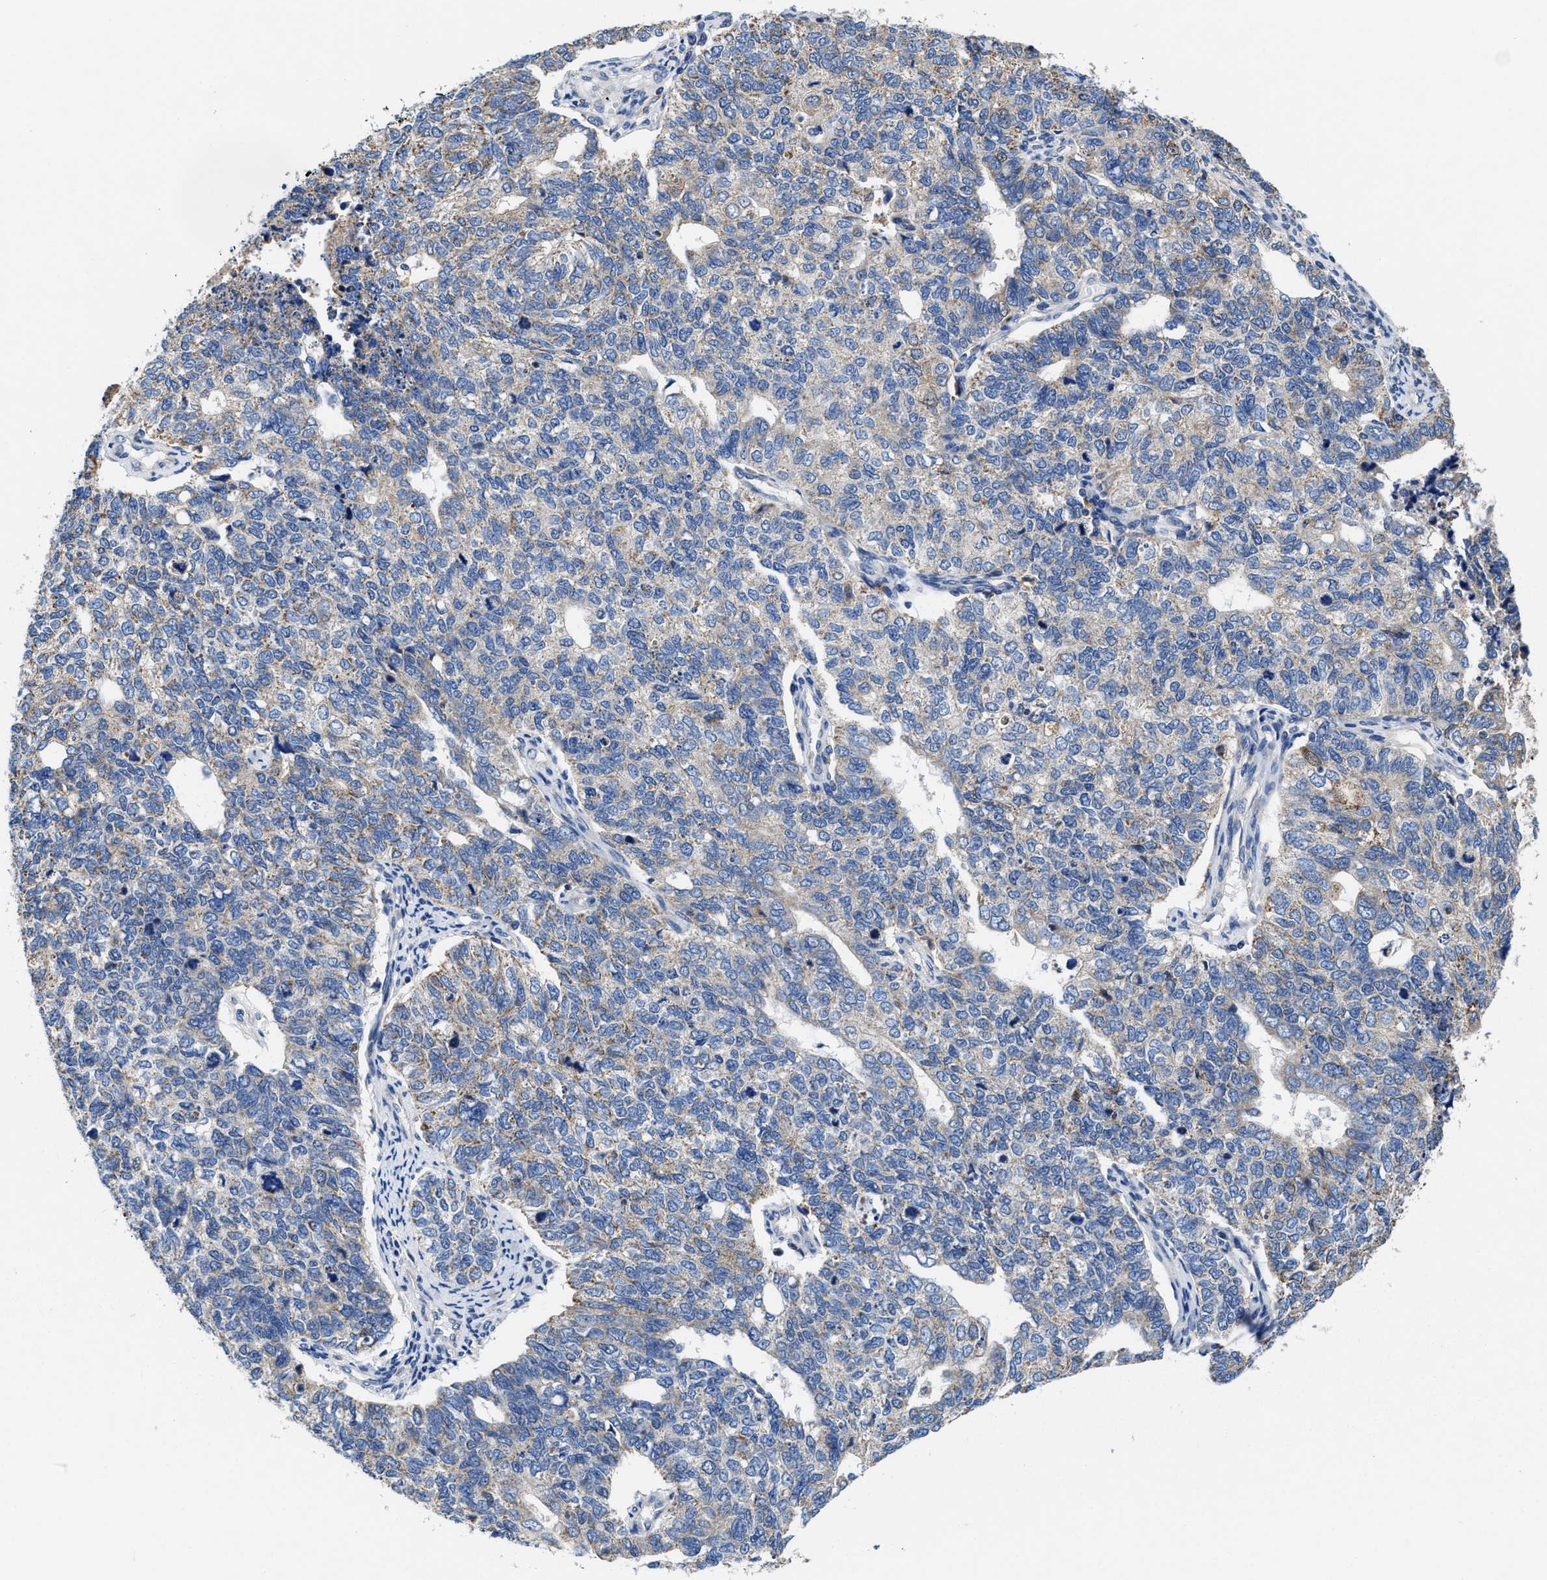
{"staining": {"intensity": "weak", "quantity": "25%-75%", "location": "cytoplasmic/membranous"}, "tissue": "cervical cancer", "cell_type": "Tumor cells", "image_type": "cancer", "snomed": [{"axis": "morphology", "description": "Squamous cell carcinoma, NOS"}, {"axis": "topography", "description": "Cervix"}], "caption": "An immunohistochemistry (IHC) image of neoplastic tissue is shown. Protein staining in brown highlights weak cytoplasmic/membranous positivity in squamous cell carcinoma (cervical) within tumor cells.", "gene": "TMEM30A", "patient": {"sex": "female", "age": 63}}